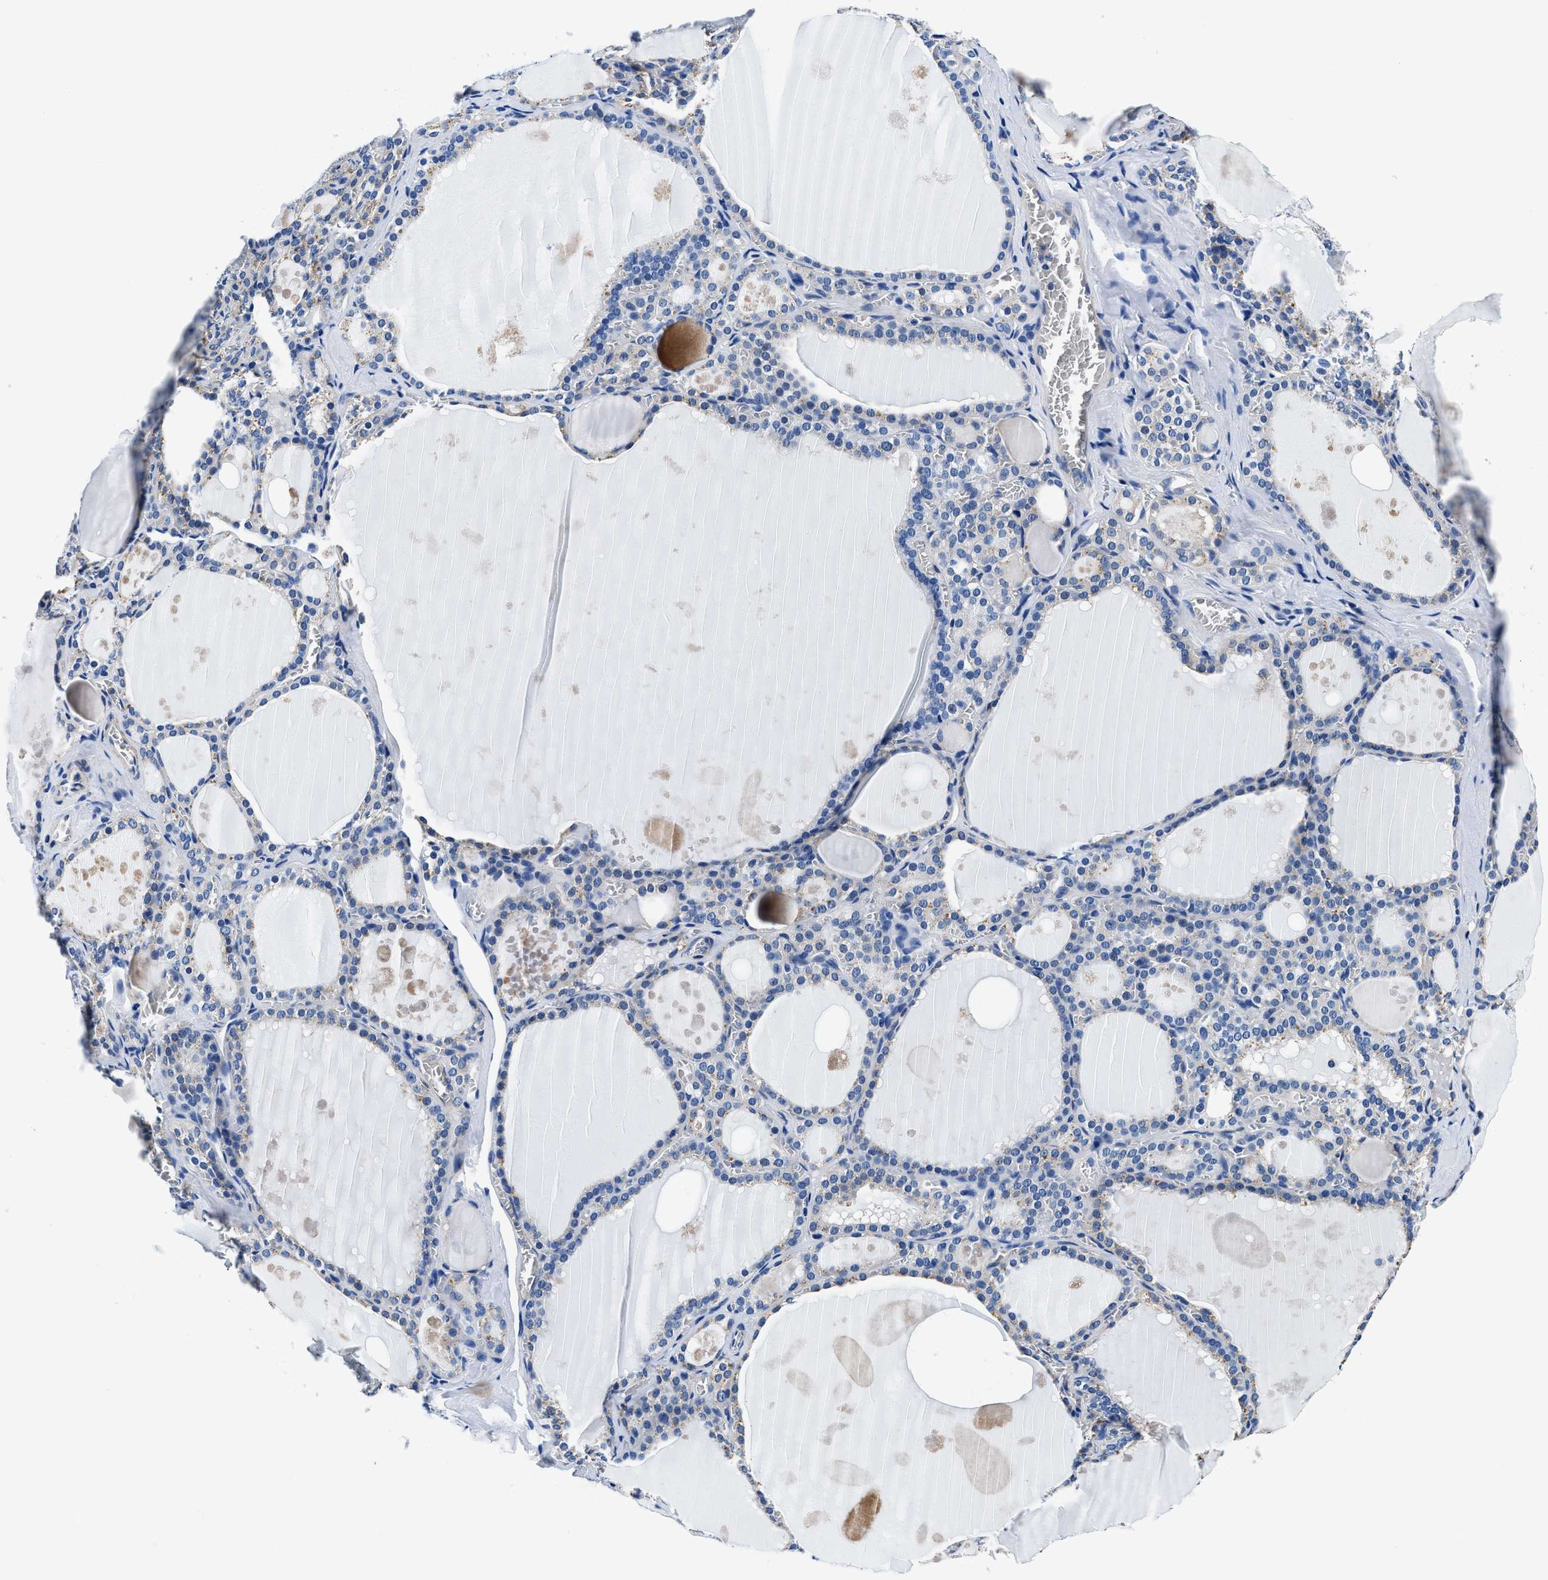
{"staining": {"intensity": "weak", "quantity": "25%-75%", "location": "cytoplasmic/membranous"}, "tissue": "thyroid gland", "cell_type": "Glandular cells", "image_type": "normal", "snomed": [{"axis": "morphology", "description": "Normal tissue, NOS"}, {"axis": "topography", "description": "Thyroid gland"}], "caption": "IHC staining of normal thyroid gland, which demonstrates low levels of weak cytoplasmic/membranous expression in approximately 25%-75% of glandular cells indicating weak cytoplasmic/membranous protein positivity. The staining was performed using DAB (3,3'-diaminobenzidine) (brown) for protein detection and nuclei were counterstained in hematoxylin (blue).", "gene": "NEU1", "patient": {"sex": "male", "age": 56}}